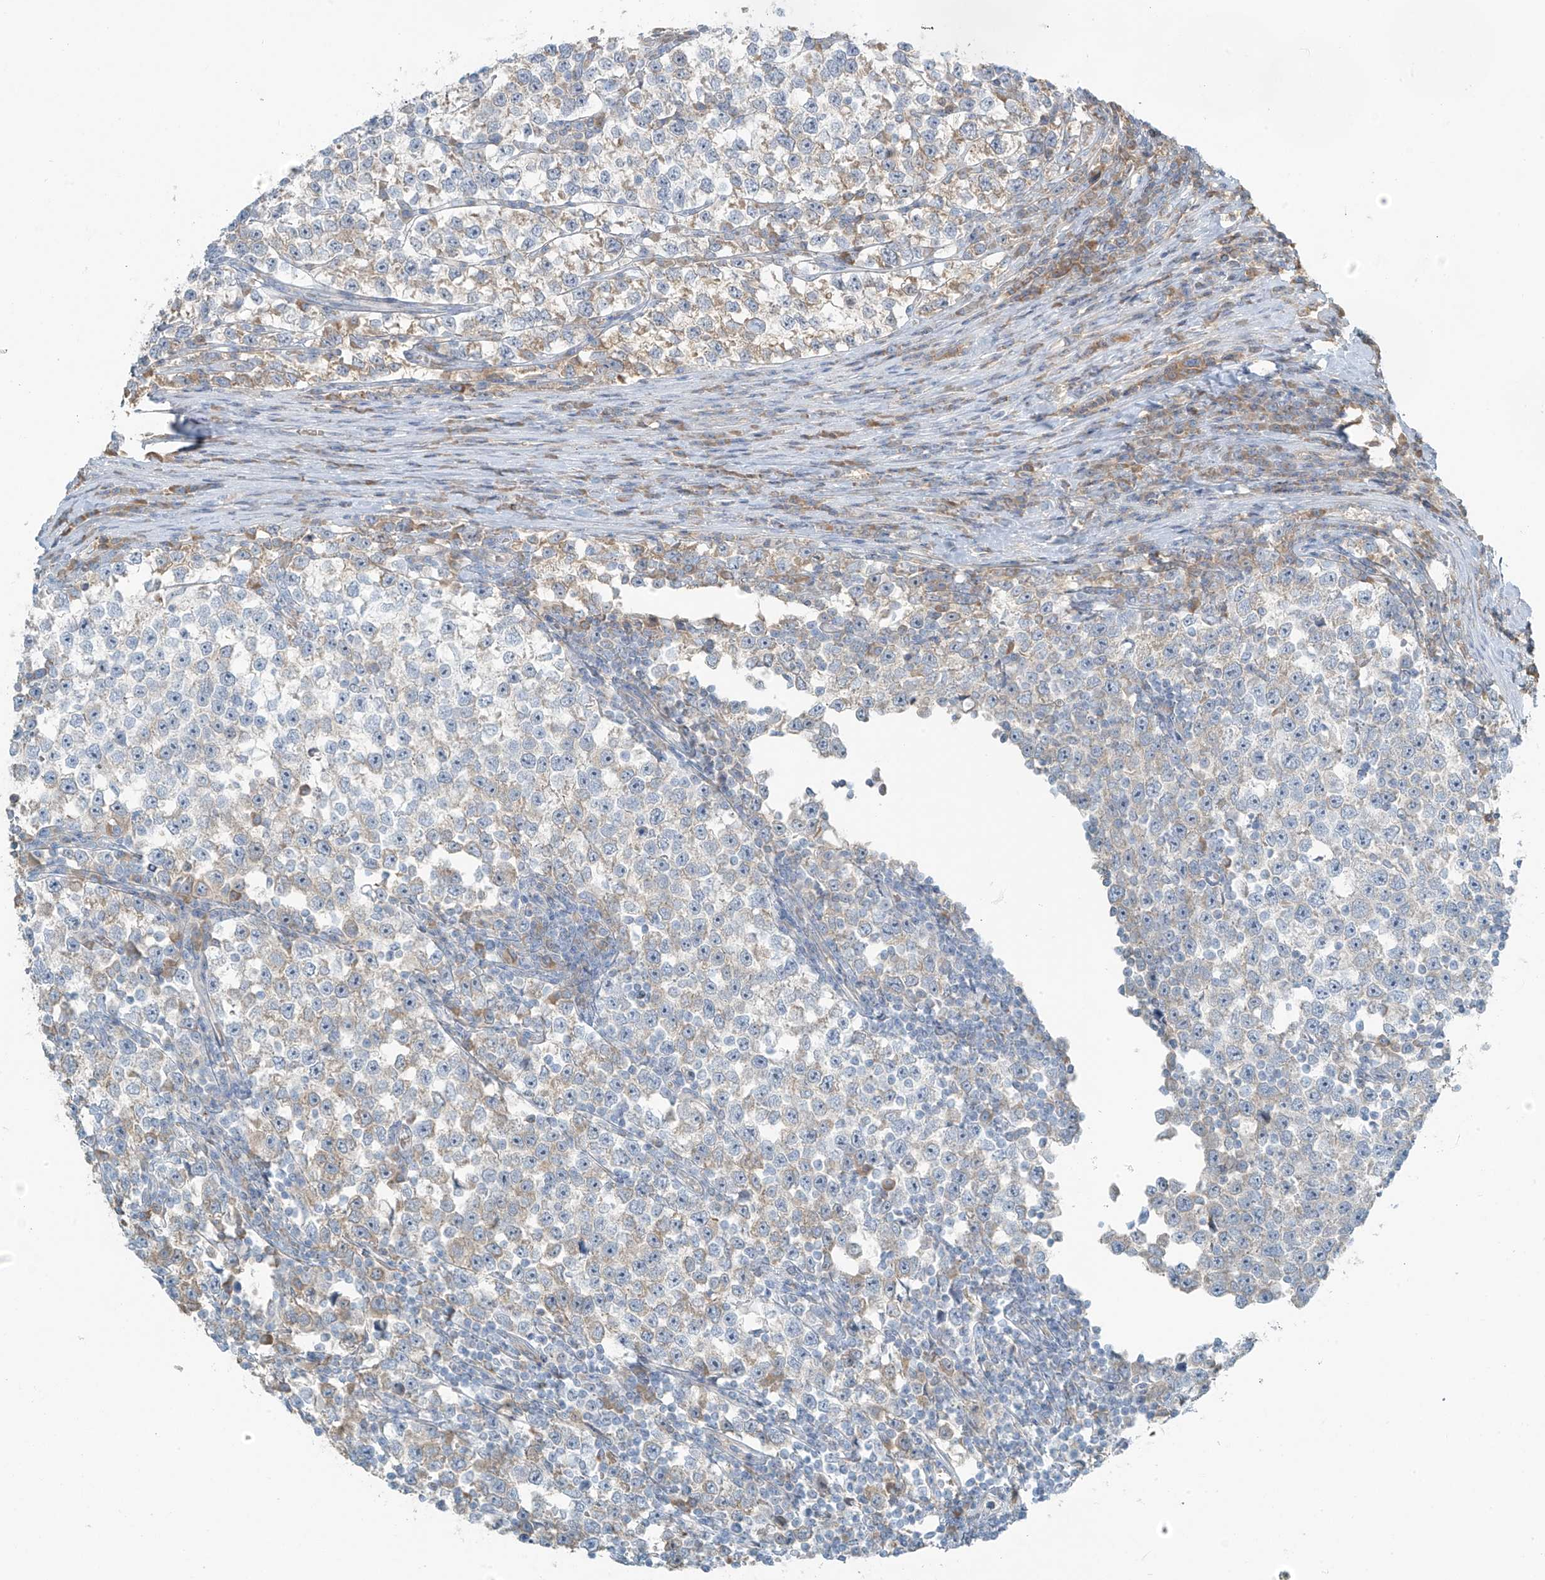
{"staining": {"intensity": "weak", "quantity": "25%-75%", "location": "cytoplasmic/membranous"}, "tissue": "testis cancer", "cell_type": "Tumor cells", "image_type": "cancer", "snomed": [{"axis": "morphology", "description": "Normal tissue, NOS"}, {"axis": "morphology", "description": "Seminoma, NOS"}, {"axis": "topography", "description": "Testis"}], "caption": "This is a micrograph of immunohistochemistry (IHC) staining of seminoma (testis), which shows weak staining in the cytoplasmic/membranous of tumor cells.", "gene": "FAM131C", "patient": {"sex": "male", "age": 43}}